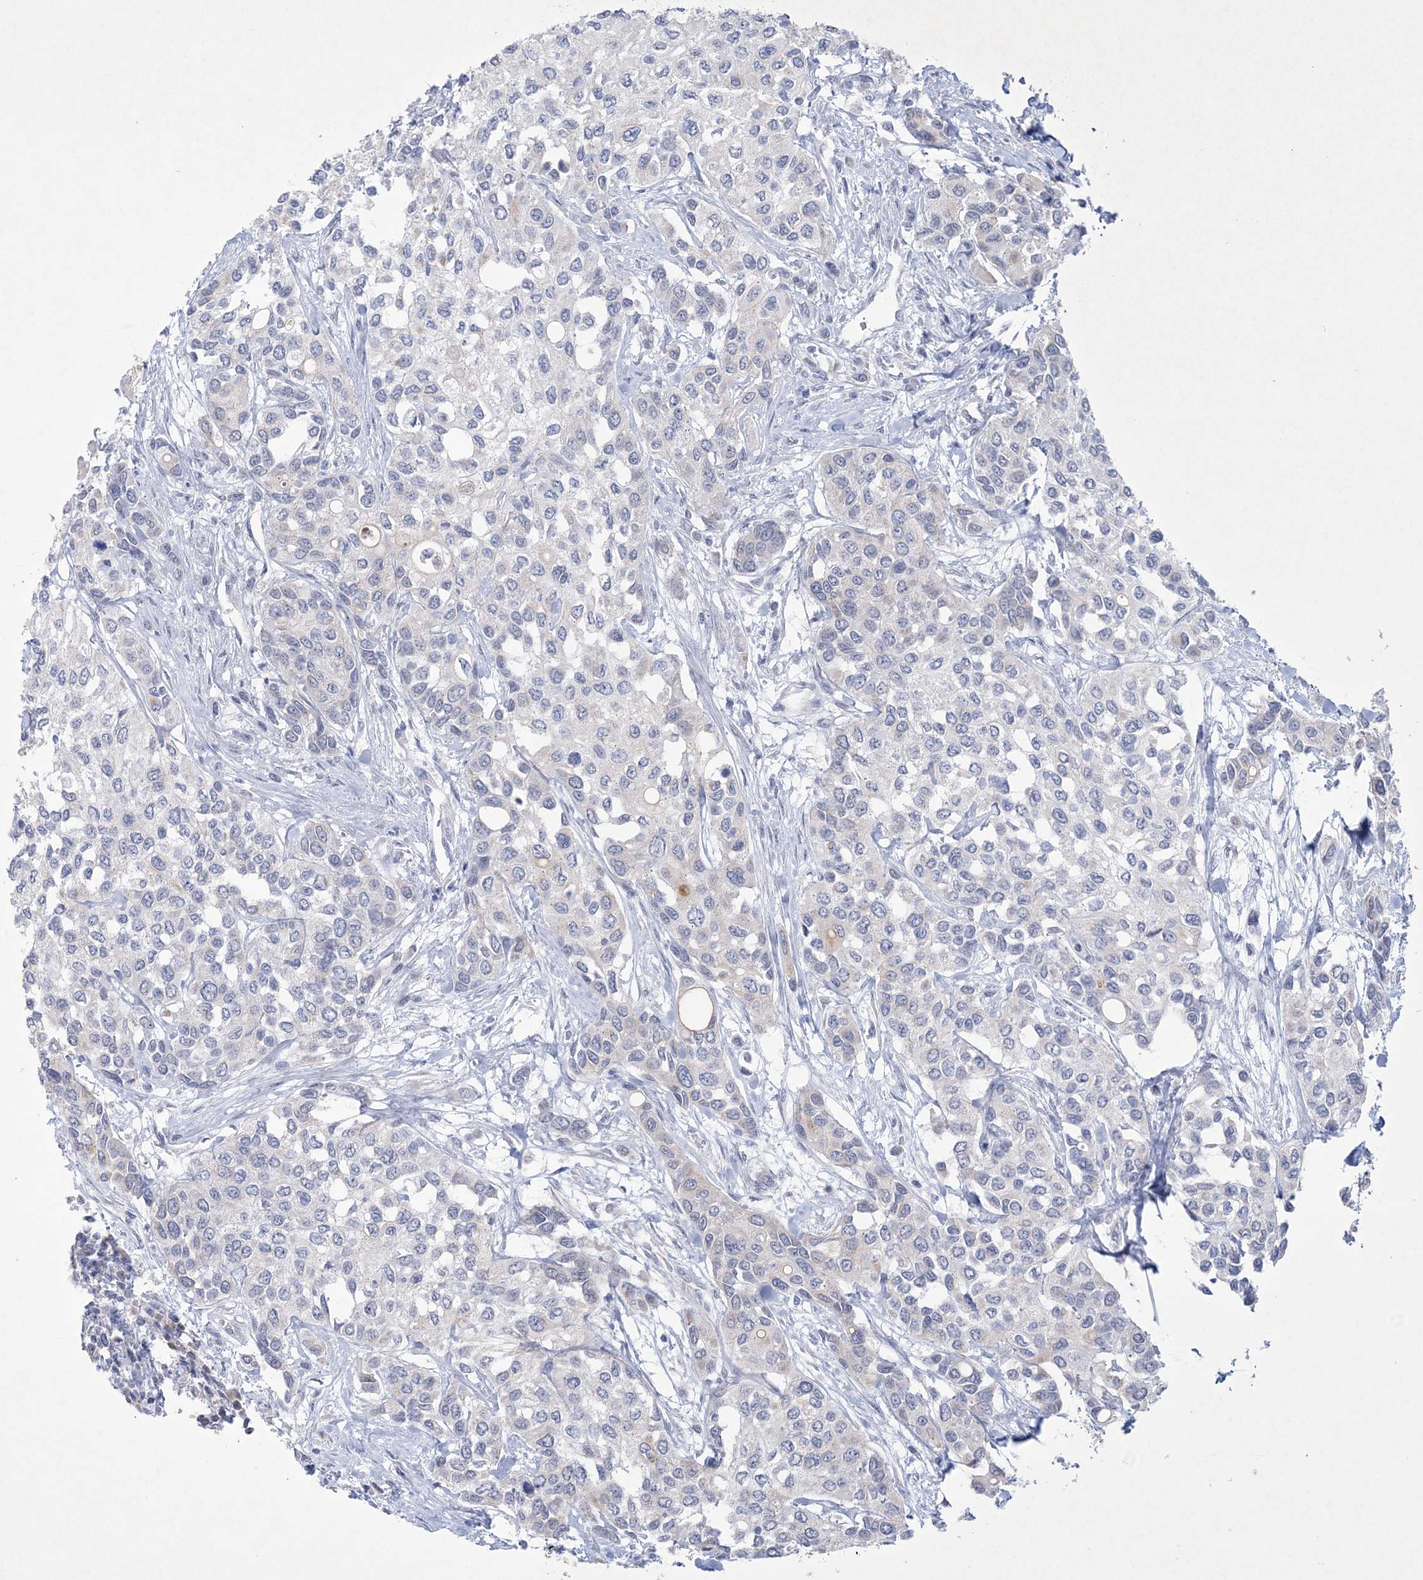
{"staining": {"intensity": "negative", "quantity": "none", "location": "none"}, "tissue": "urothelial cancer", "cell_type": "Tumor cells", "image_type": "cancer", "snomed": [{"axis": "morphology", "description": "Normal tissue, NOS"}, {"axis": "morphology", "description": "Urothelial carcinoma, High grade"}, {"axis": "topography", "description": "Vascular tissue"}, {"axis": "topography", "description": "Urinary bladder"}], "caption": "IHC histopathology image of neoplastic tissue: human urothelial carcinoma (high-grade) stained with DAB (3,3'-diaminobenzidine) reveals no significant protein positivity in tumor cells. Brightfield microscopy of immunohistochemistry (IHC) stained with DAB (brown) and hematoxylin (blue), captured at high magnification.", "gene": "CES4A", "patient": {"sex": "female", "age": 56}}